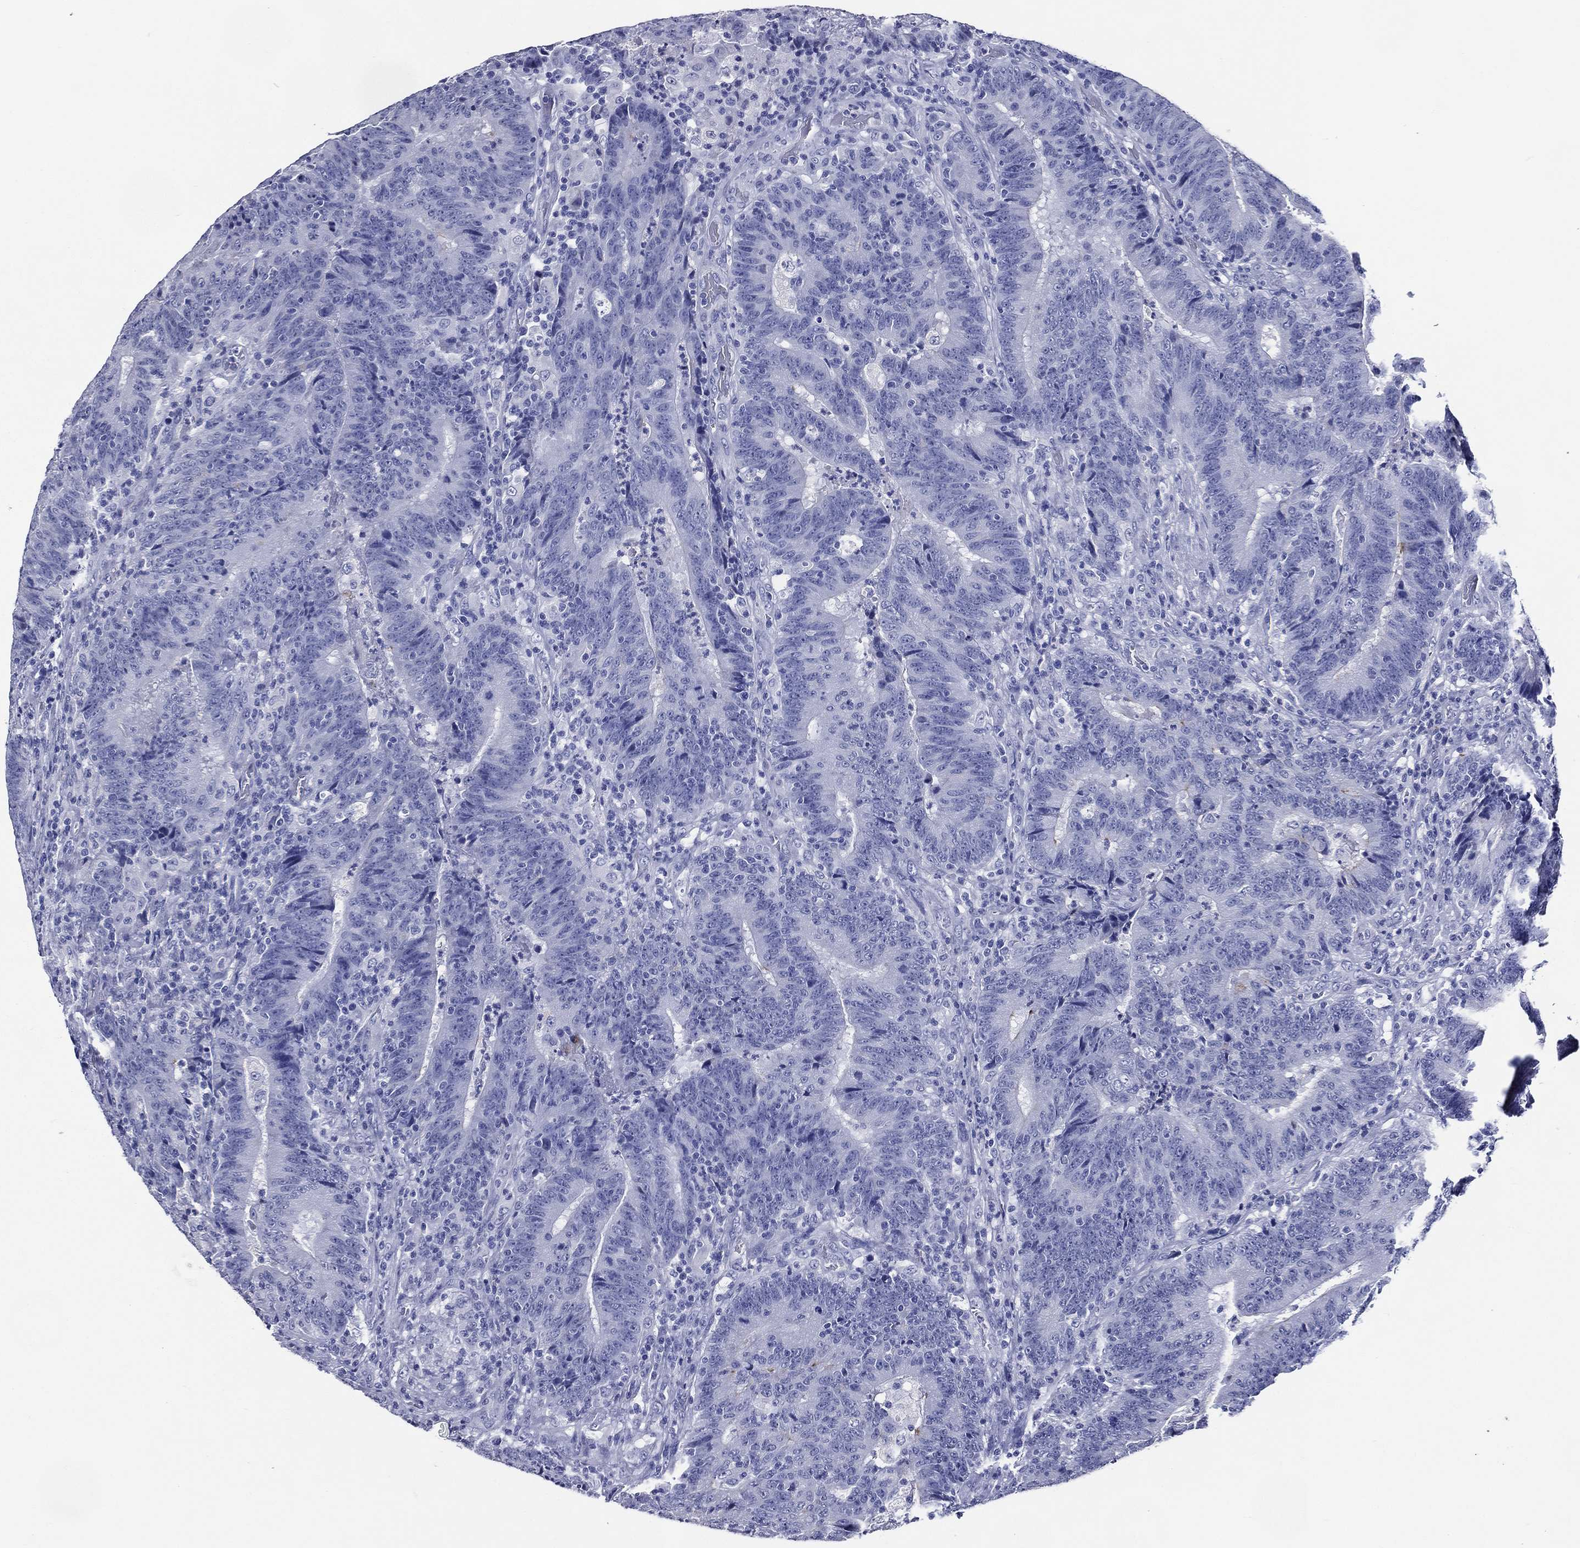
{"staining": {"intensity": "negative", "quantity": "none", "location": "none"}, "tissue": "colorectal cancer", "cell_type": "Tumor cells", "image_type": "cancer", "snomed": [{"axis": "morphology", "description": "Adenocarcinoma, NOS"}, {"axis": "topography", "description": "Colon"}], "caption": "Adenocarcinoma (colorectal) was stained to show a protein in brown. There is no significant positivity in tumor cells.", "gene": "ACE2", "patient": {"sex": "female", "age": 75}}